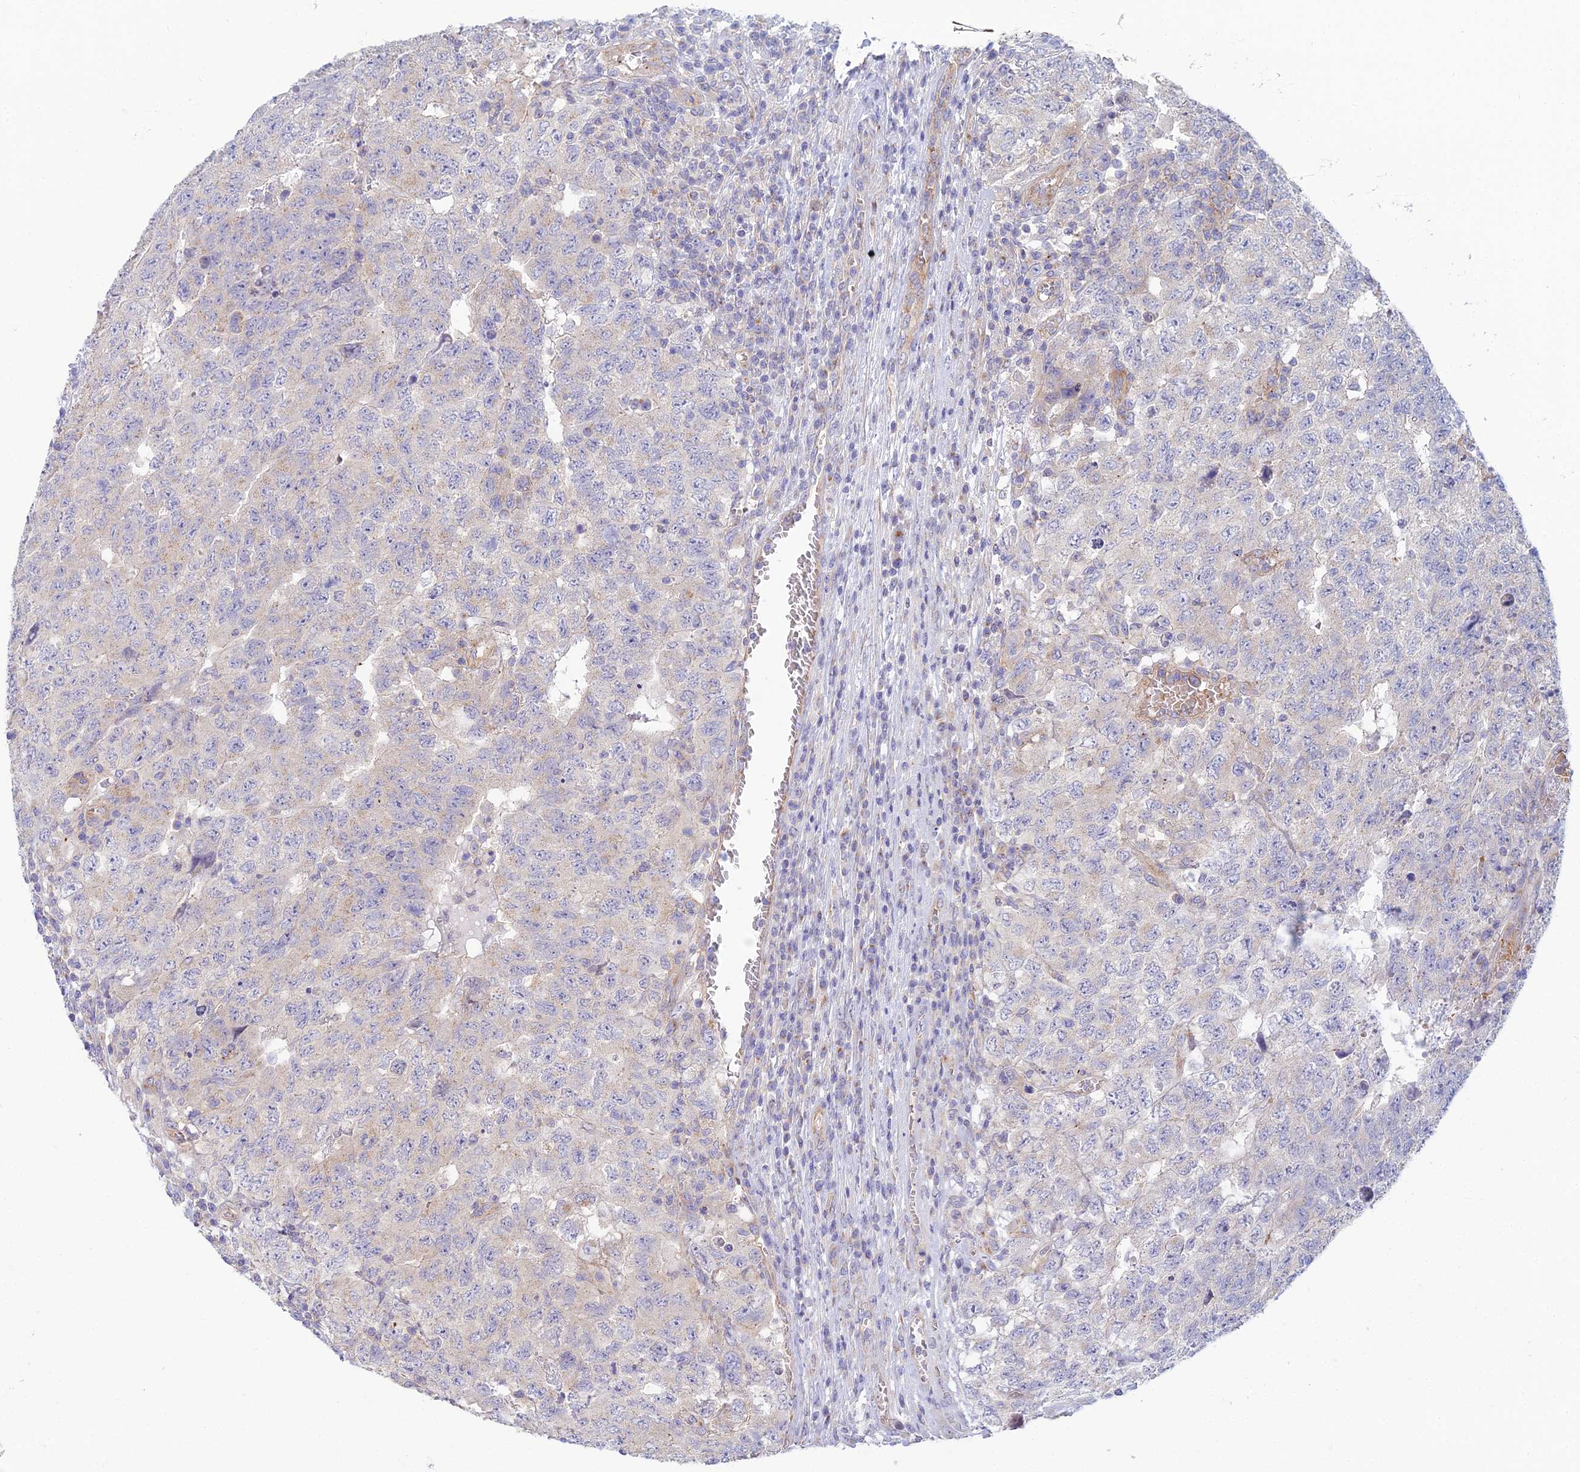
{"staining": {"intensity": "negative", "quantity": "none", "location": "none"}, "tissue": "testis cancer", "cell_type": "Tumor cells", "image_type": "cancer", "snomed": [{"axis": "morphology", "description": "Carcinoma, Embryonal, NOS"}, {"axis": "topography", "description": "Testis"}], "caption": "Micrograph shows no protein expression in tumor cells of testis embryonal carcinoma tissue.", "gene": "ZNF564", "patient": {"sex": "male", "age": 34}}